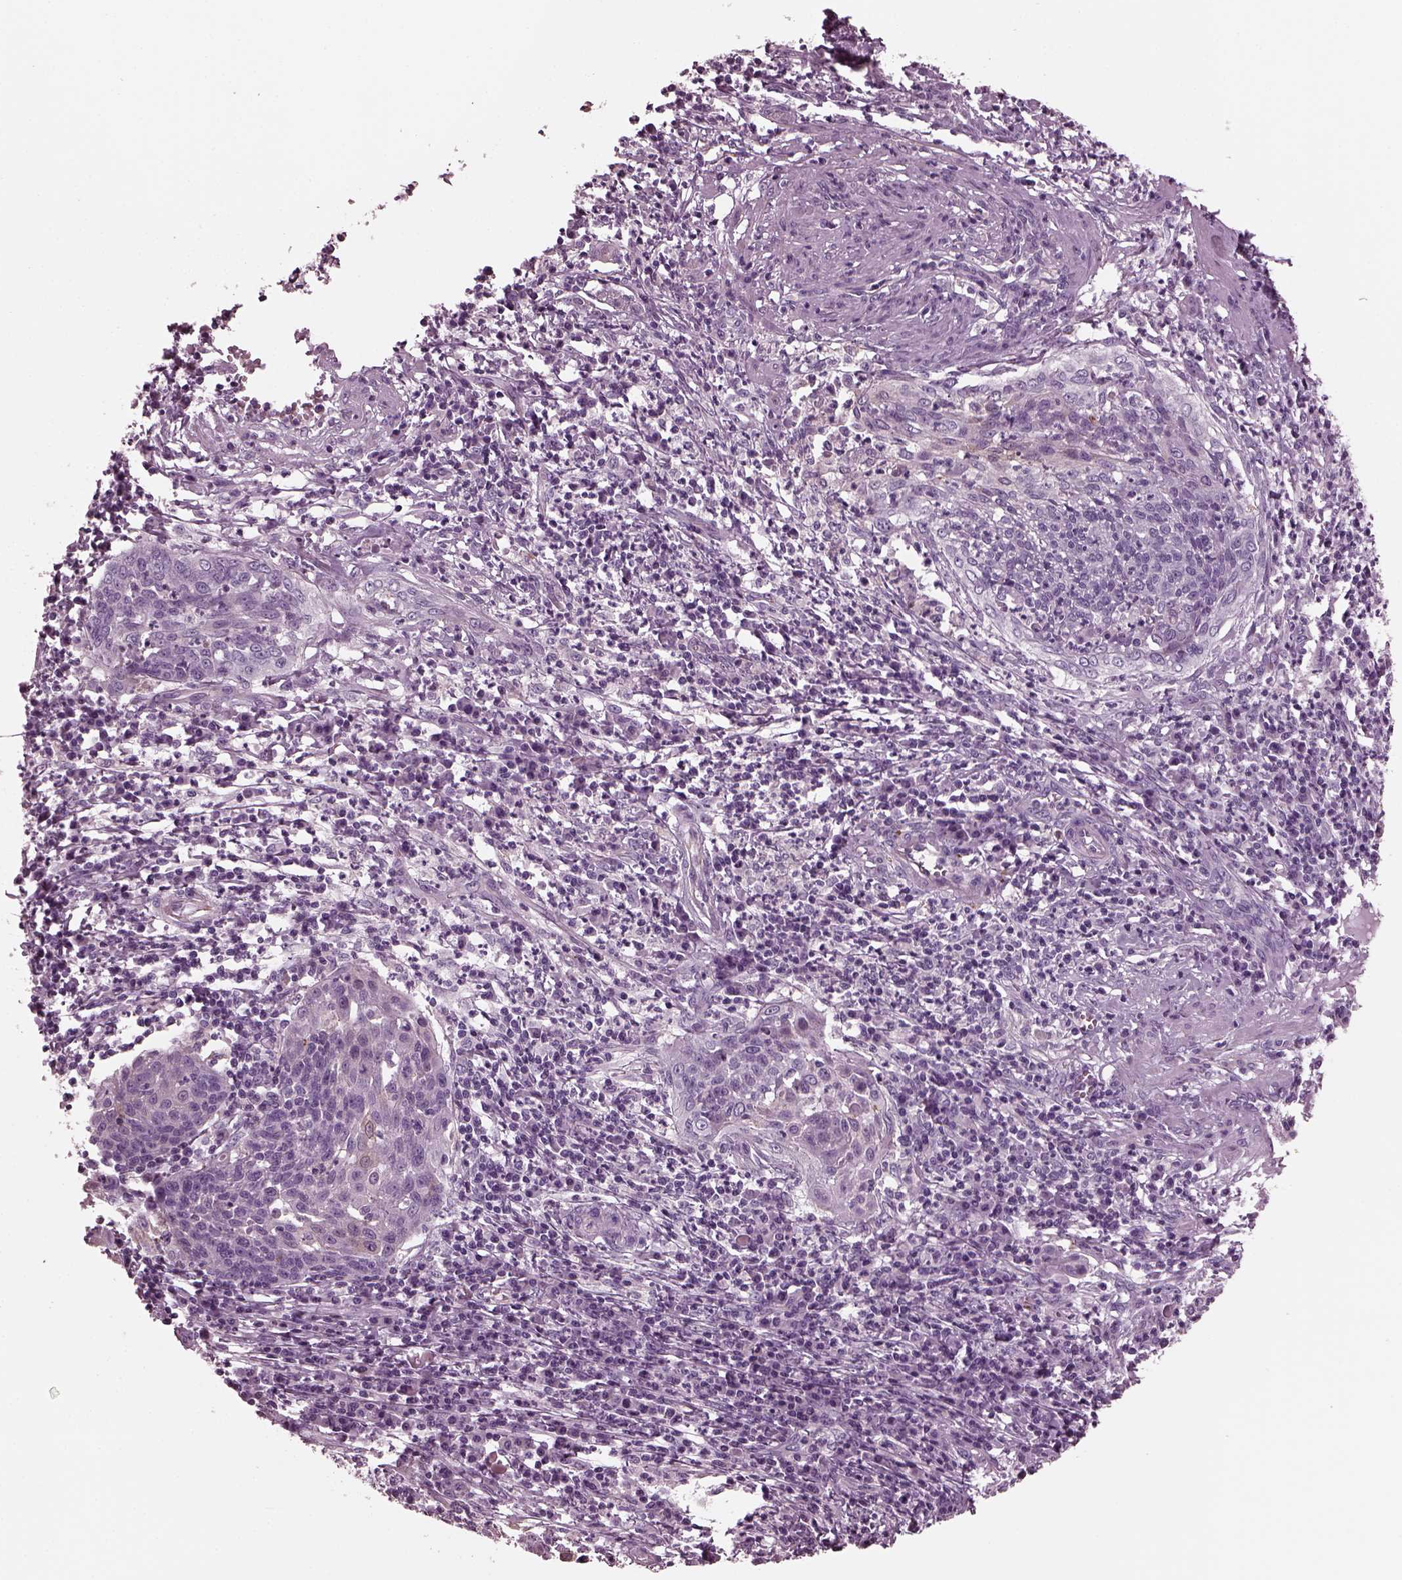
{"staining": {"intensity": "weak", "quantity": "<25%", "location": "cytoplasmic/membranous"}, "tissue": "cervical cancer", "cell_type": "Tumor cells", "image_type": "cancer", "snomed": [{"axis": "morphology", "description": "Squamous cell carcinoma, NOS"}, {"axis": "topography", "description": "Cervix"}], "caption": "Immunohistochemical staining of human squamous cell carcinoma (cervical) demonstrates no significant staining in tumor cells.", "gene": "GDF11", "patient": {"sex": "female", "age": 34}}